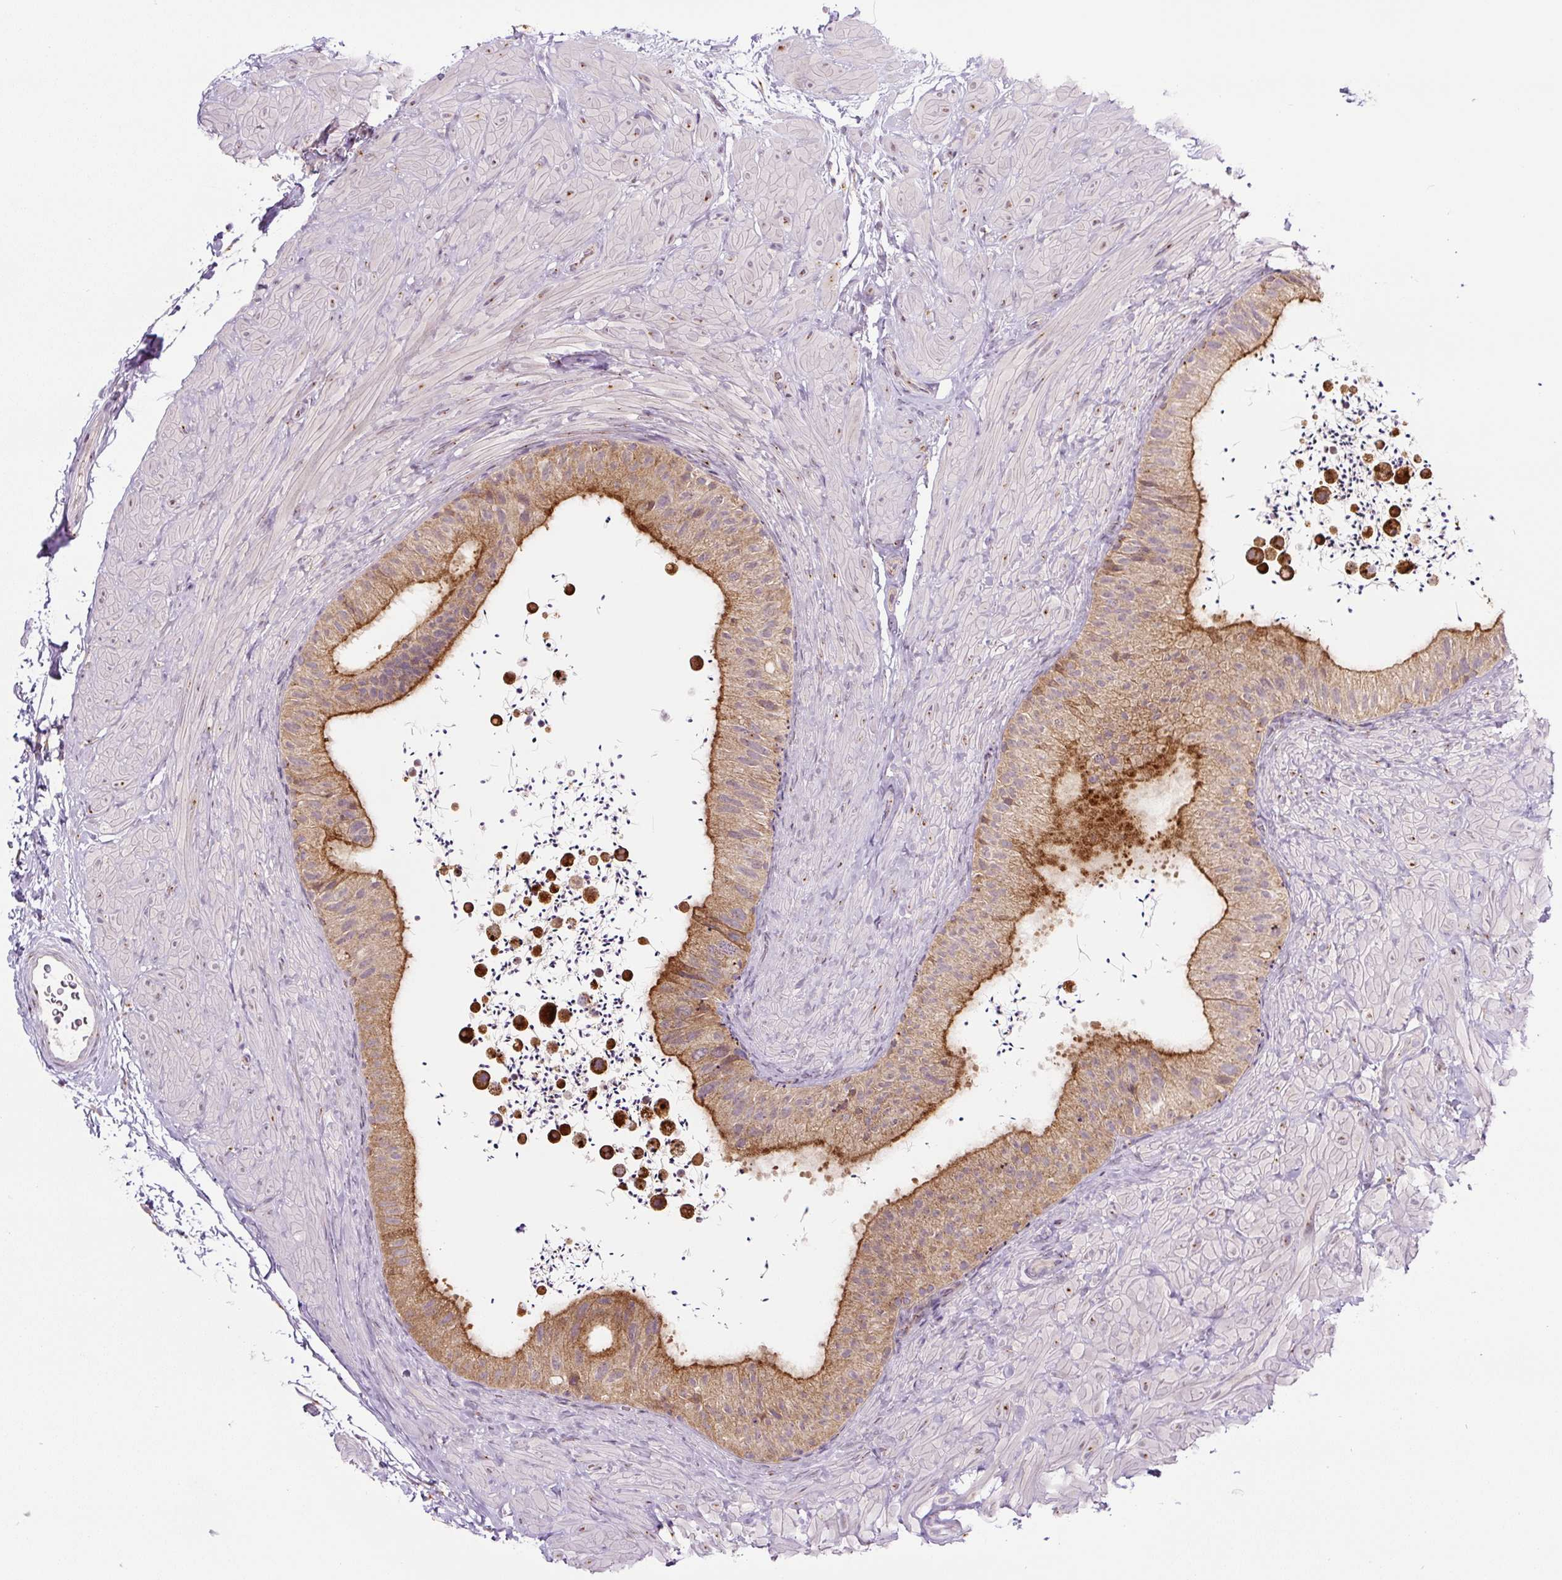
{"staining": {"intensity": "moderate", "quantity": ">75%", "location": "cytoplasmic/membranous"}, "tissue": "epididymis", "cell_type": "Glandular cells", "image_type": "normal", "snomed": [{"axis": "morphology", "description": "Normal tissue, NOS"}, {"axis": "topography", "description": "Epididymis"}, {"axis": "topography", "description": "Peripheral nerve tissue"}], "caption": "Immunohistochemical staining of benign human epididymis demonstrates >75% levels of moderate cytoplasmic/membranous protein positivity in approximately >75% of glandular cells.", "gene": "PCM1", "patient": {"sex": "male", "age": 32}}